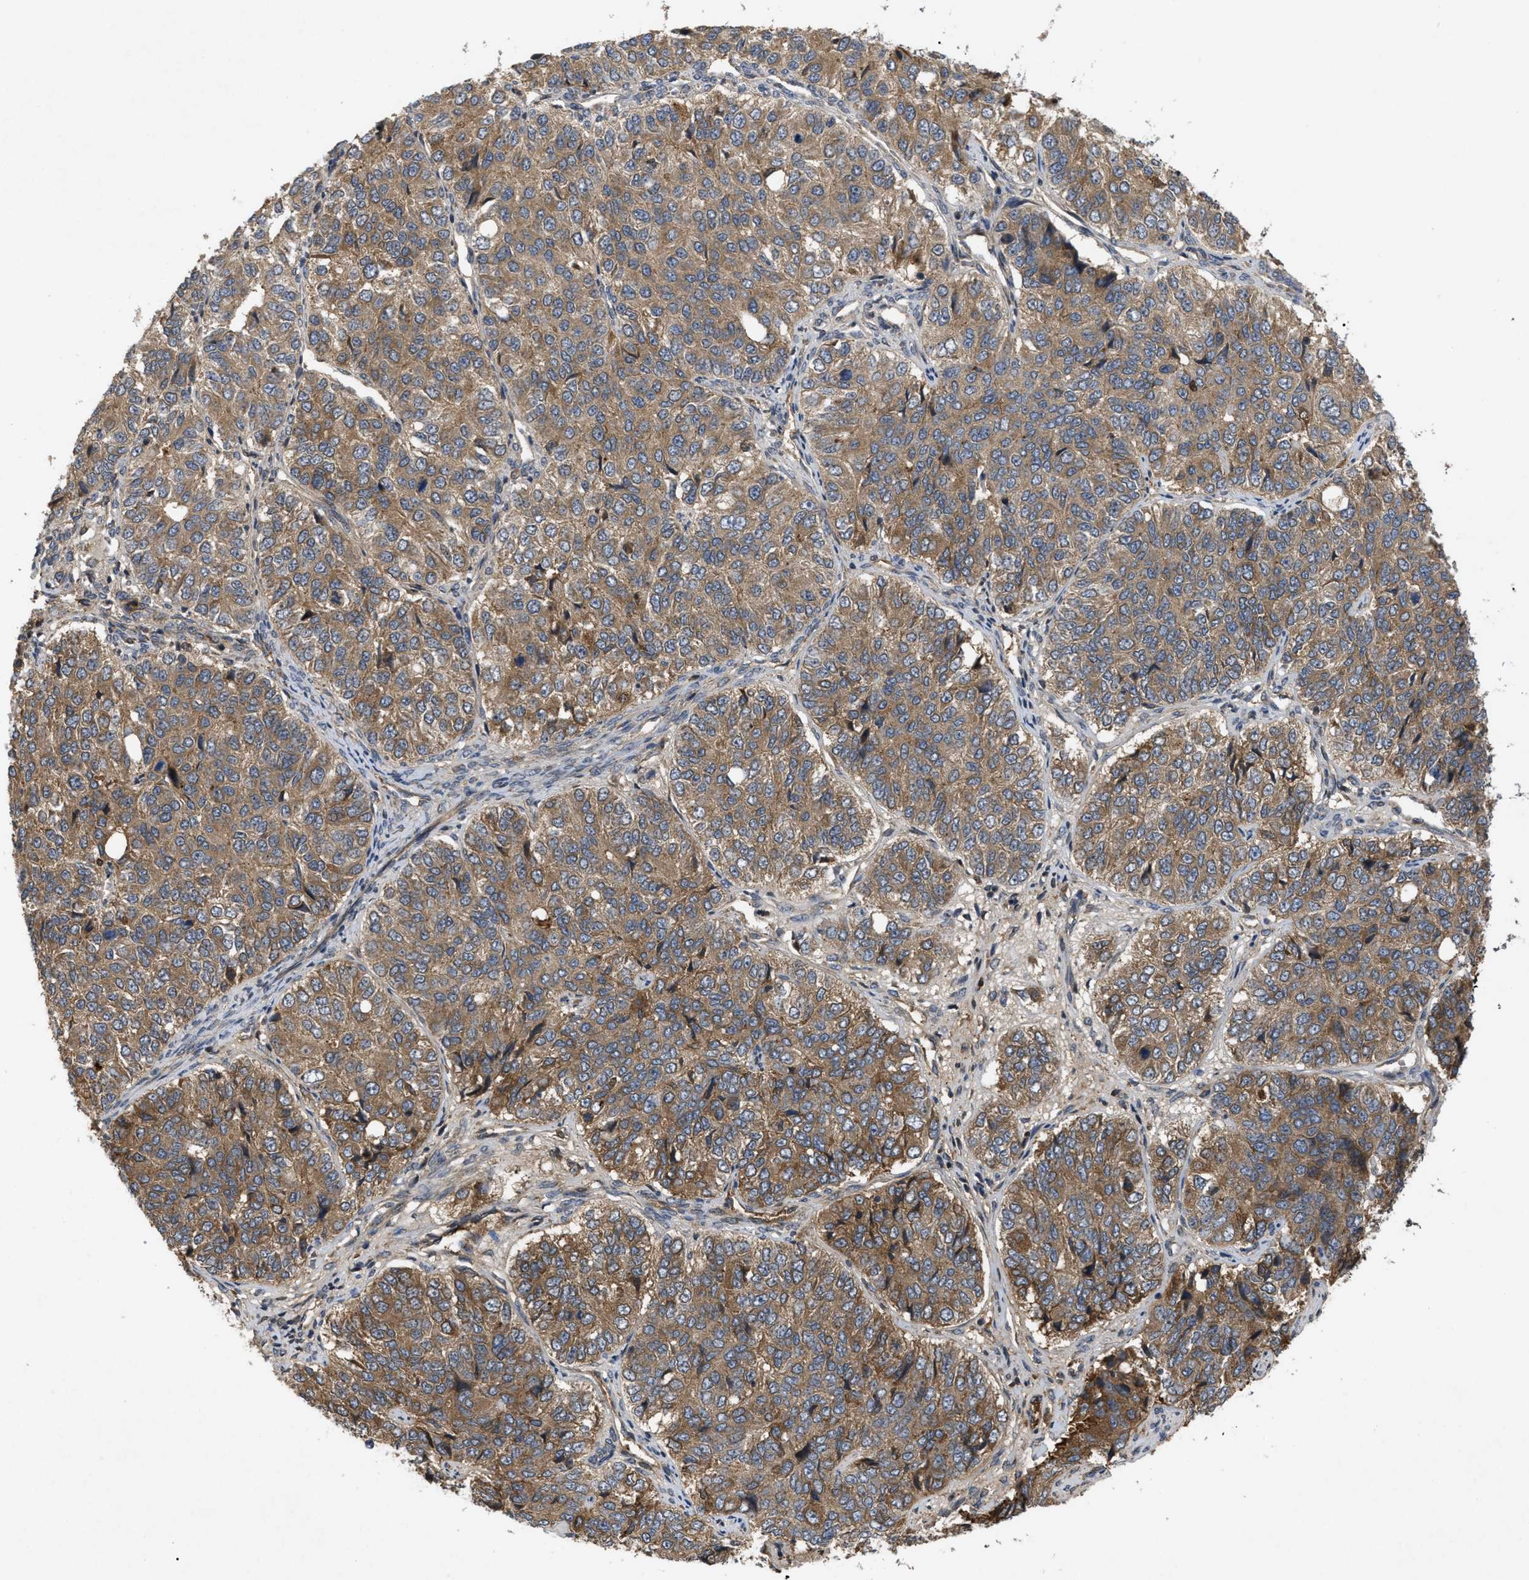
{"staining": {"intensity": "moderate", "quantity": ">75%", "location": "cytoplasmic/membranous"}, "tissue": "ovarian cancer", "cell_type": "Tumor cells", "image_type": "cancer", "snomed": [{"axis": "morphology", "description": "Carcinoma, endometroid"}, {"axis": "topography", "description": "Ovary"}], "caption": "Immunohistochemical staining of ovarian cancer (endometroid carcinoma) demonstrates medium levels of moderate cytoplasmic/membranous expression in approximately >75% of tumor cells.", "gene": "RAB2A", "patient": {"sex": "female", "age": 51}}